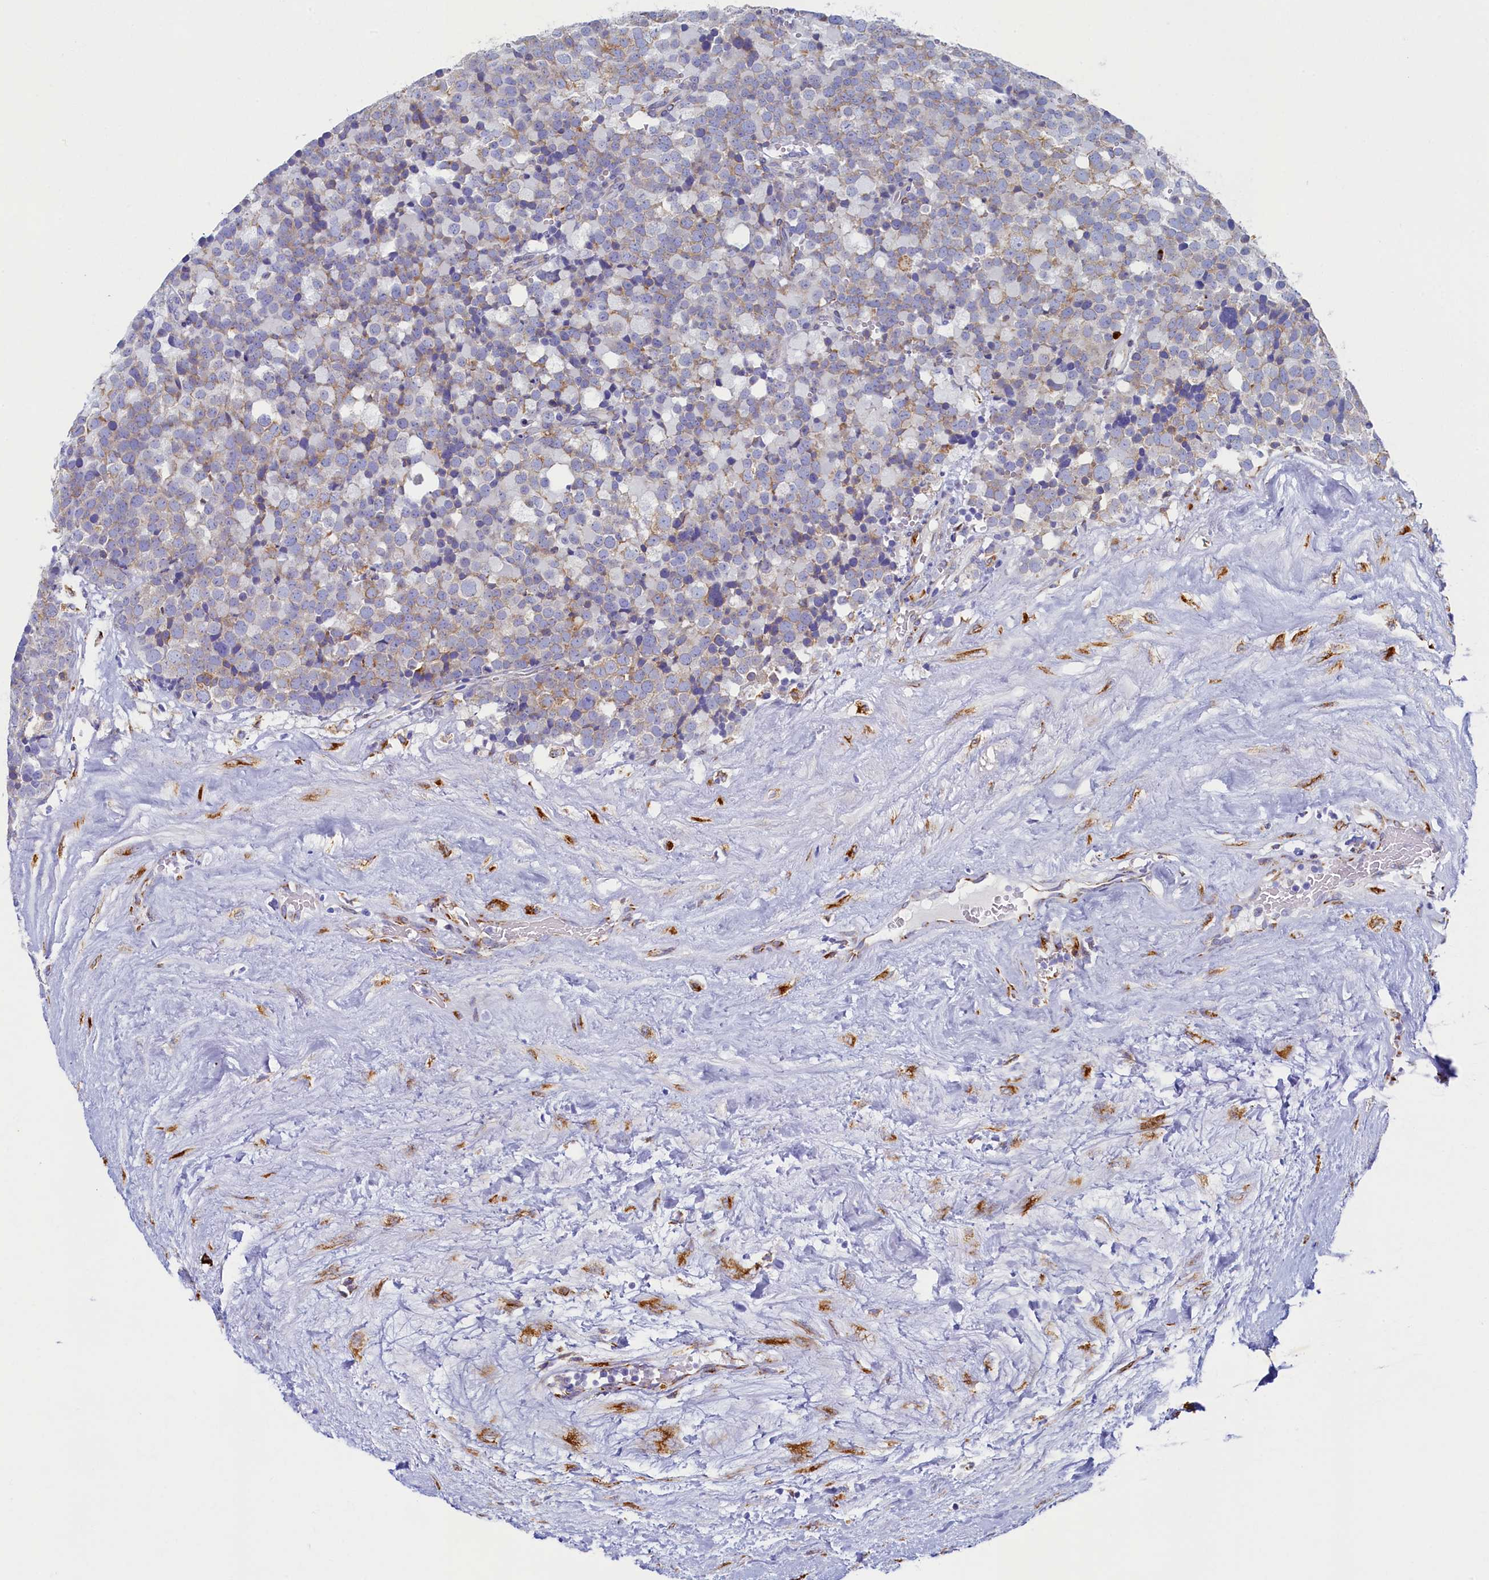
{"staining": {"intensity": "moderate", "quantity": "<25%", "location": "cytoplasmic/membranous"}, "tissue": "testis cancer", "cell_type": "Tumor cells", "image_type": "cancer", "snomed": [{"axis": "morphology", "description": "Seminoma, NOS"}, {"axis": "topography", "description": "Testis"}], "caption": "Protein staining of testis cancer (seminoma) tissue demonstrates moderate cytoplasmic/membranous expression in about <25% of tumor cells.", "gene": "TMEM18", "patient": {"sex": "male", "age": 71}}